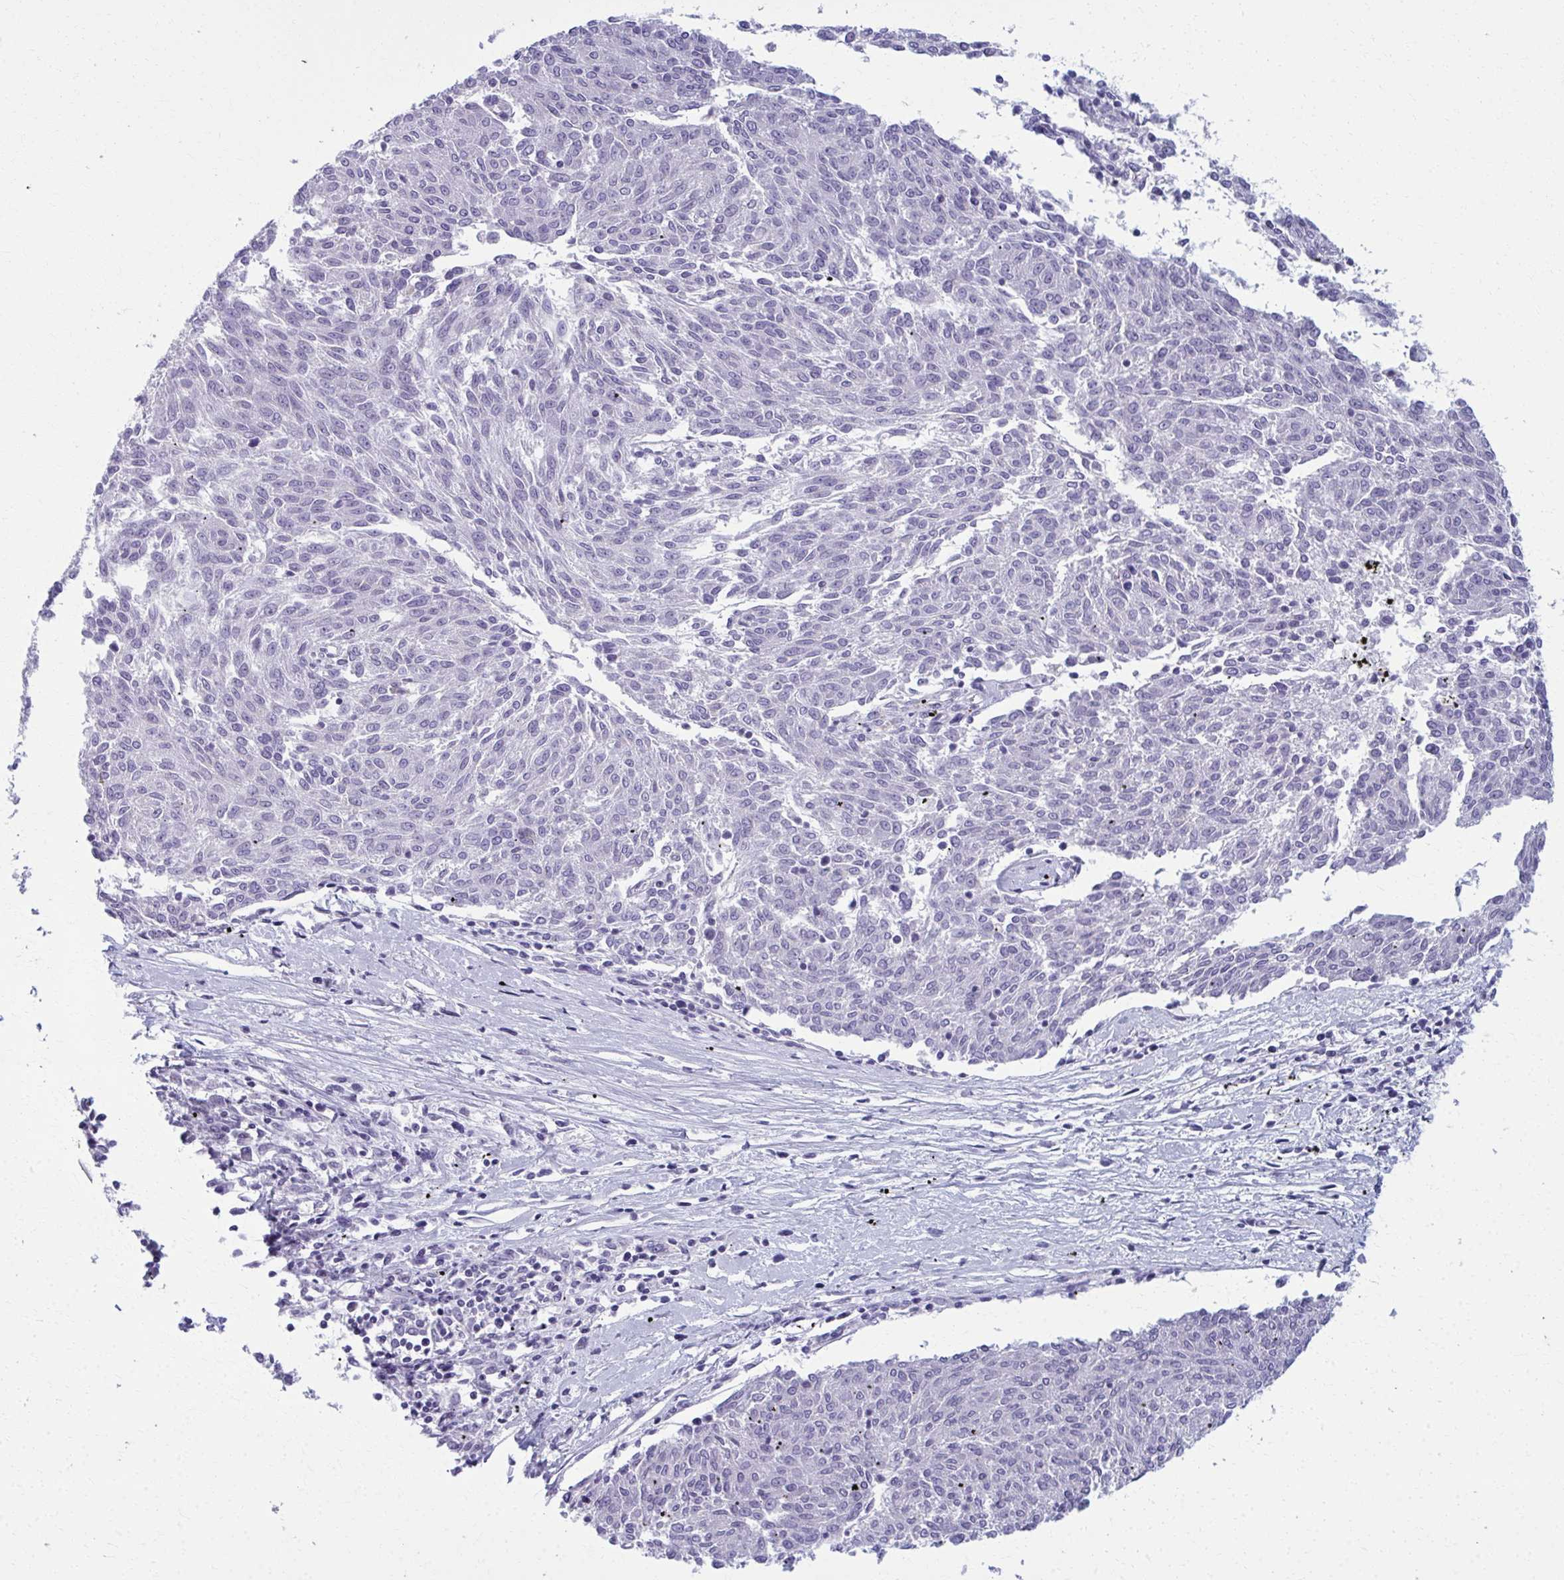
{"staining": {"intensity": "negative", "quantity": "none", "location": "none"}, "tissue": "melanoma", "cell_type": "Tumor cells", "image_type": "cancer", "snomed": [{"axis": "morphology", "description": "Malignant melanoma, NOS"}, {"axis": "topography", "description": "Skin"}], "caption": "Immunohistochemistry image of neoplastic tissue: human melanoma stained with DAB reveals no significant protein positivity in tumor cells. Brightfield microscopy of IHC stained with DAB (3,3'-diaminobenzidine) (brown) and hematoxylin (blue), captured at high magnification.", "gene": "SCLY", "patient": {"sex": "female", "age": 72}}